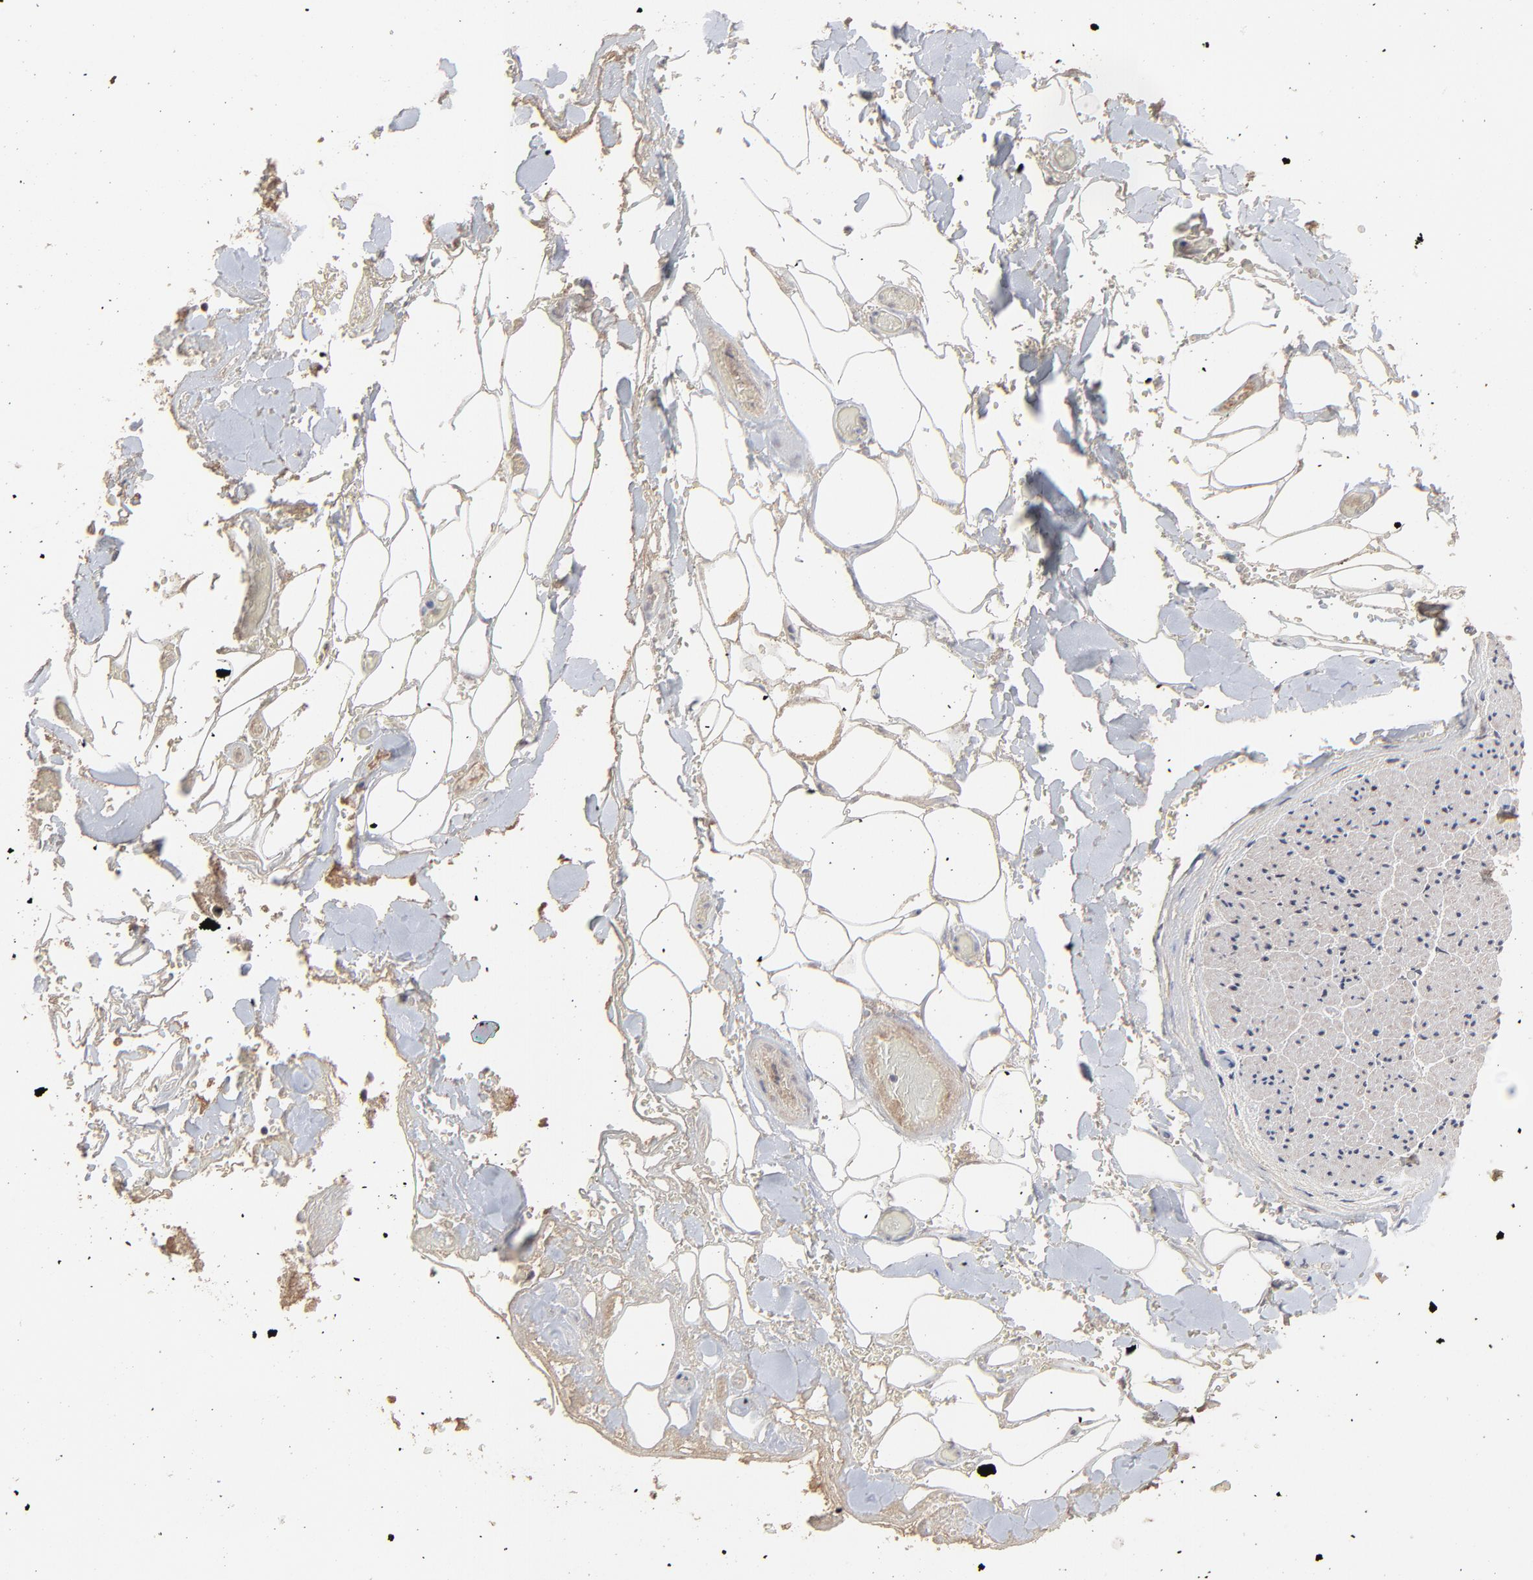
{"staining": {"intensity": "weak", "quantity": ">75%", "location": "cytoplasmic/membranous"}, "tissue": "adipose tissue", "cell_type": "Adipocytes", "image_type": "normal", "snomed": [{"axis": "morphology", "description": "Normal tissue, NOS"}, {"axis": "morphology", "description": "Cholangiocarcinoma"}, {"axis": "topography", "description": "Liver"}, {"axis": "topography", "description": "Peripheral nerve tissue"}], "caption": "Immunohistochemistry (IHC) (DAB) staining of benign adipose tissue exhibits weak cytoplasmic/membranous protein staining in about >75% of adipocytes. The staining was performed using DAB (3,3'-diaminobenzidine) to visualize the protein expression in brown, while the nuclei were stained in blue with hematoxylin (Magnification: 20x).", "gene": "VPREB3", "patient": {"sex": "male", "age": 50}}